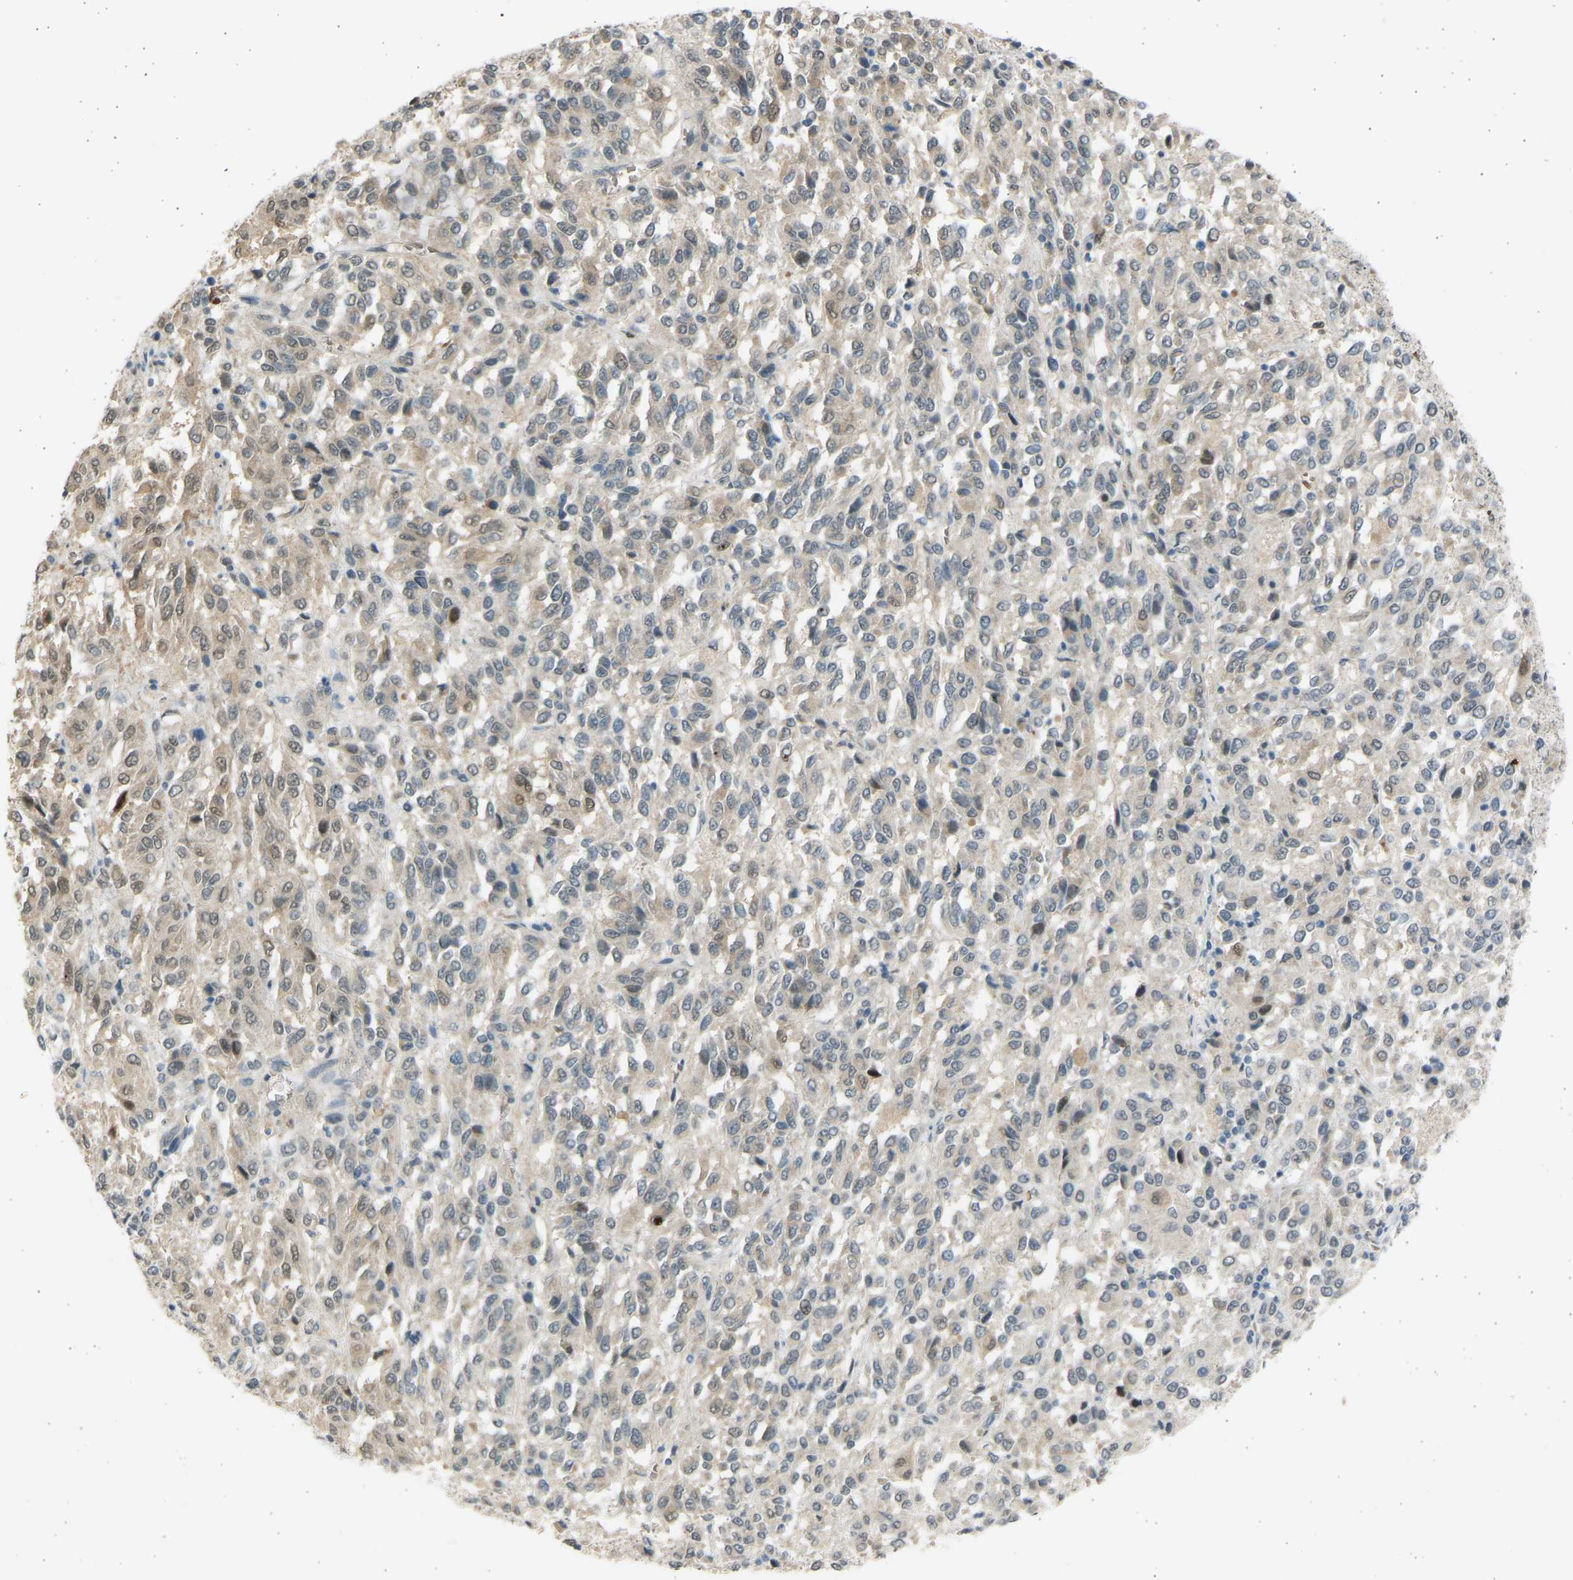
{"staining": {"intensity": "weak", "quantity": "25%-75%", "location": "nuclear"}, "tissue": "melanoma", "cell_type": "Tumor cells", "image_type": "cancer", "snomed": [{"axis": "morphology", "description": "Malignant melanoma, Metastatic site"}, {"axis": "topography", "description": "Lung"}], "caption": "High-magnification brightfield microscopy of malignant melanoma (metastatic site) stained with DAB (3,3'-diaminobenzidine) (brown) and counterstained with hematoxylin (blue). tumor cells exhibit weak nuclear positivity is seen in about25%-75% of cells. (DAB IHC, brown staining for protein, blue staining for nuclei).", "gene": "BIRC2", "patient": {"sex": "male", "age": 64}}